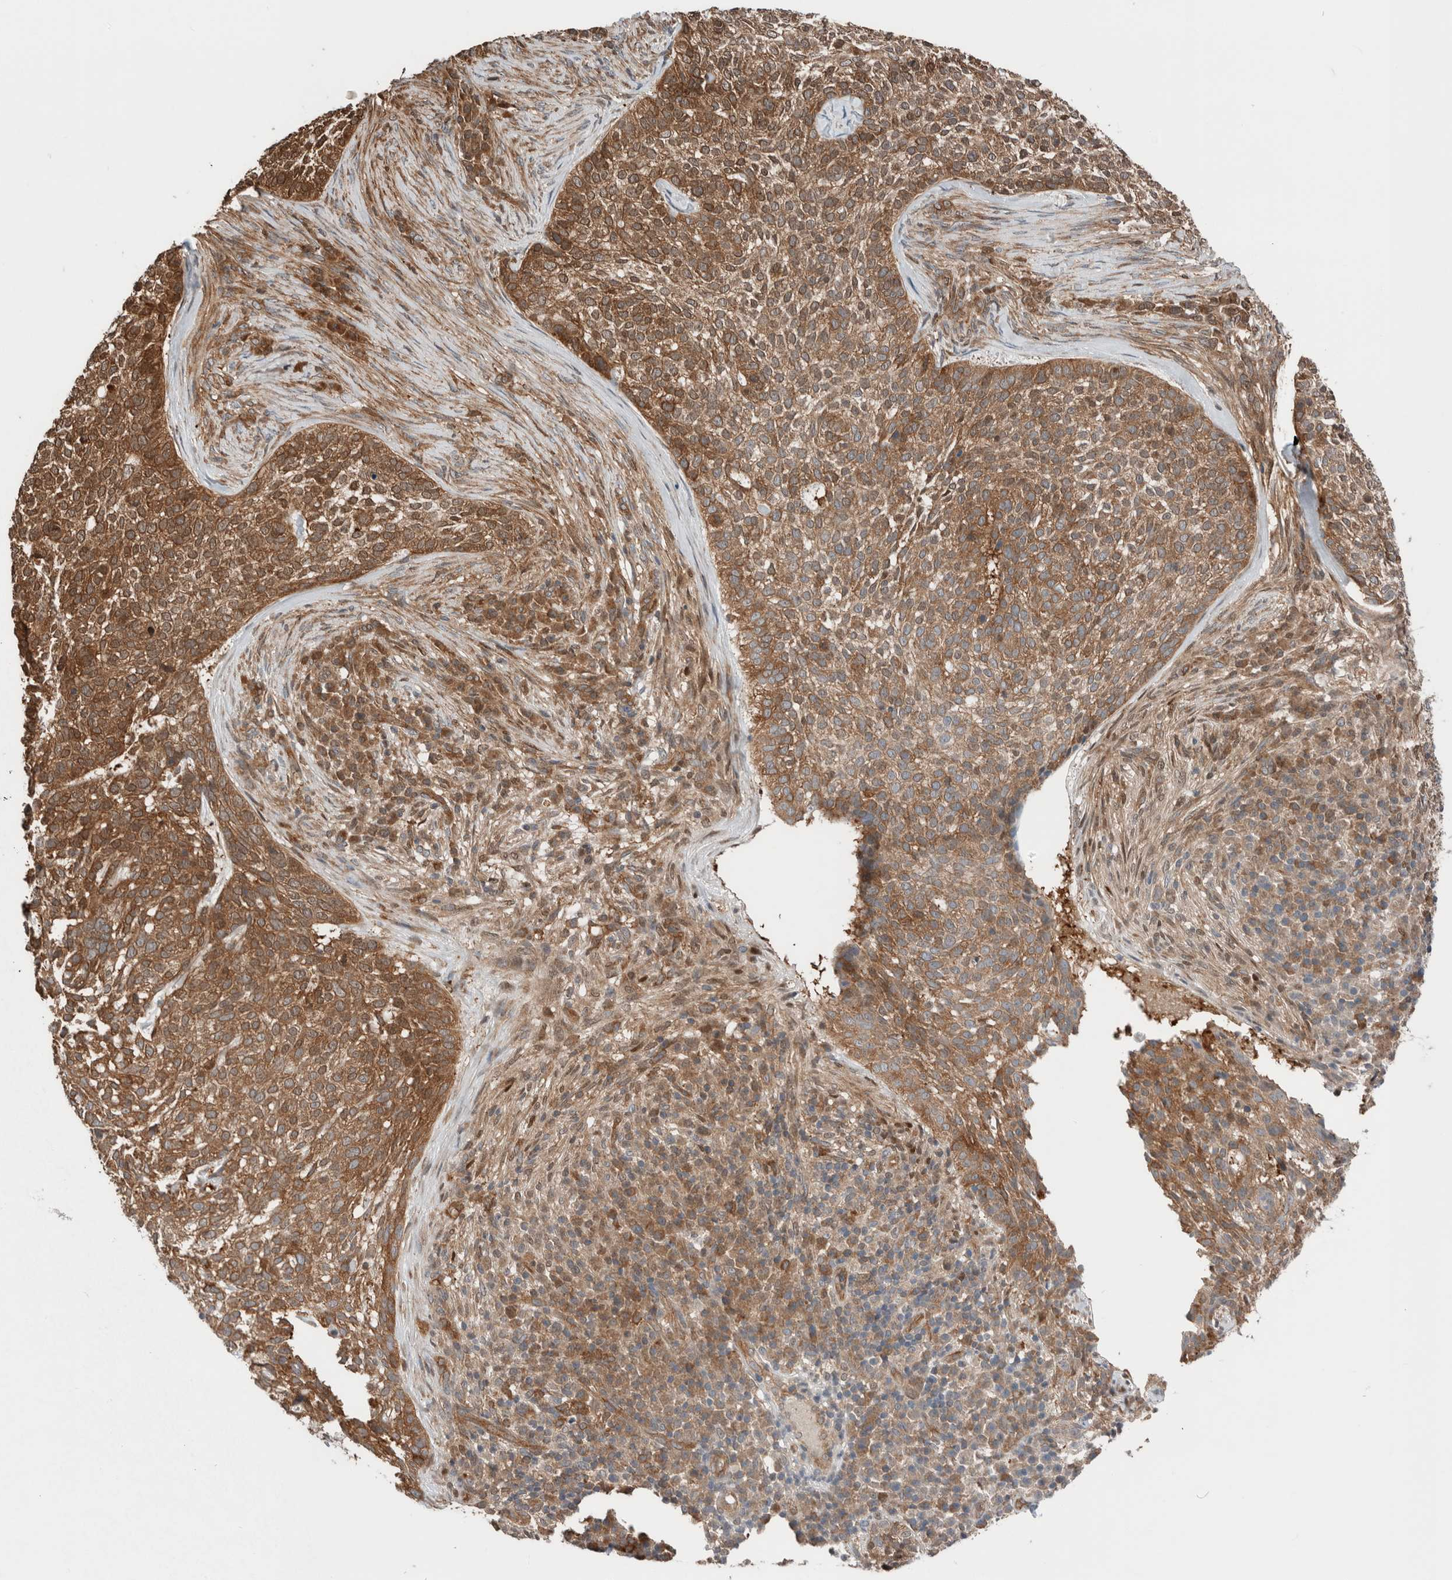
{"staining": {"intensity": "moderate", "quantity": ">75%", "location": "cytoplasmic/membranous"}, "tissue": "skin cancer", "cell_type": "Tumor cells", "image_type": "cancer", "snomed": [{"axis": "morphology", "description": "Basal cell carcinoma"}, {"axis": "topography", "description": "Skin"}], "caption": "Skin cancer (basal cell carcinoma) stained with a protein marker reveals moderate staining in tumor cells.", "gene": "XPNPEP1", "patient": {"sex": "female", "age": 64}}